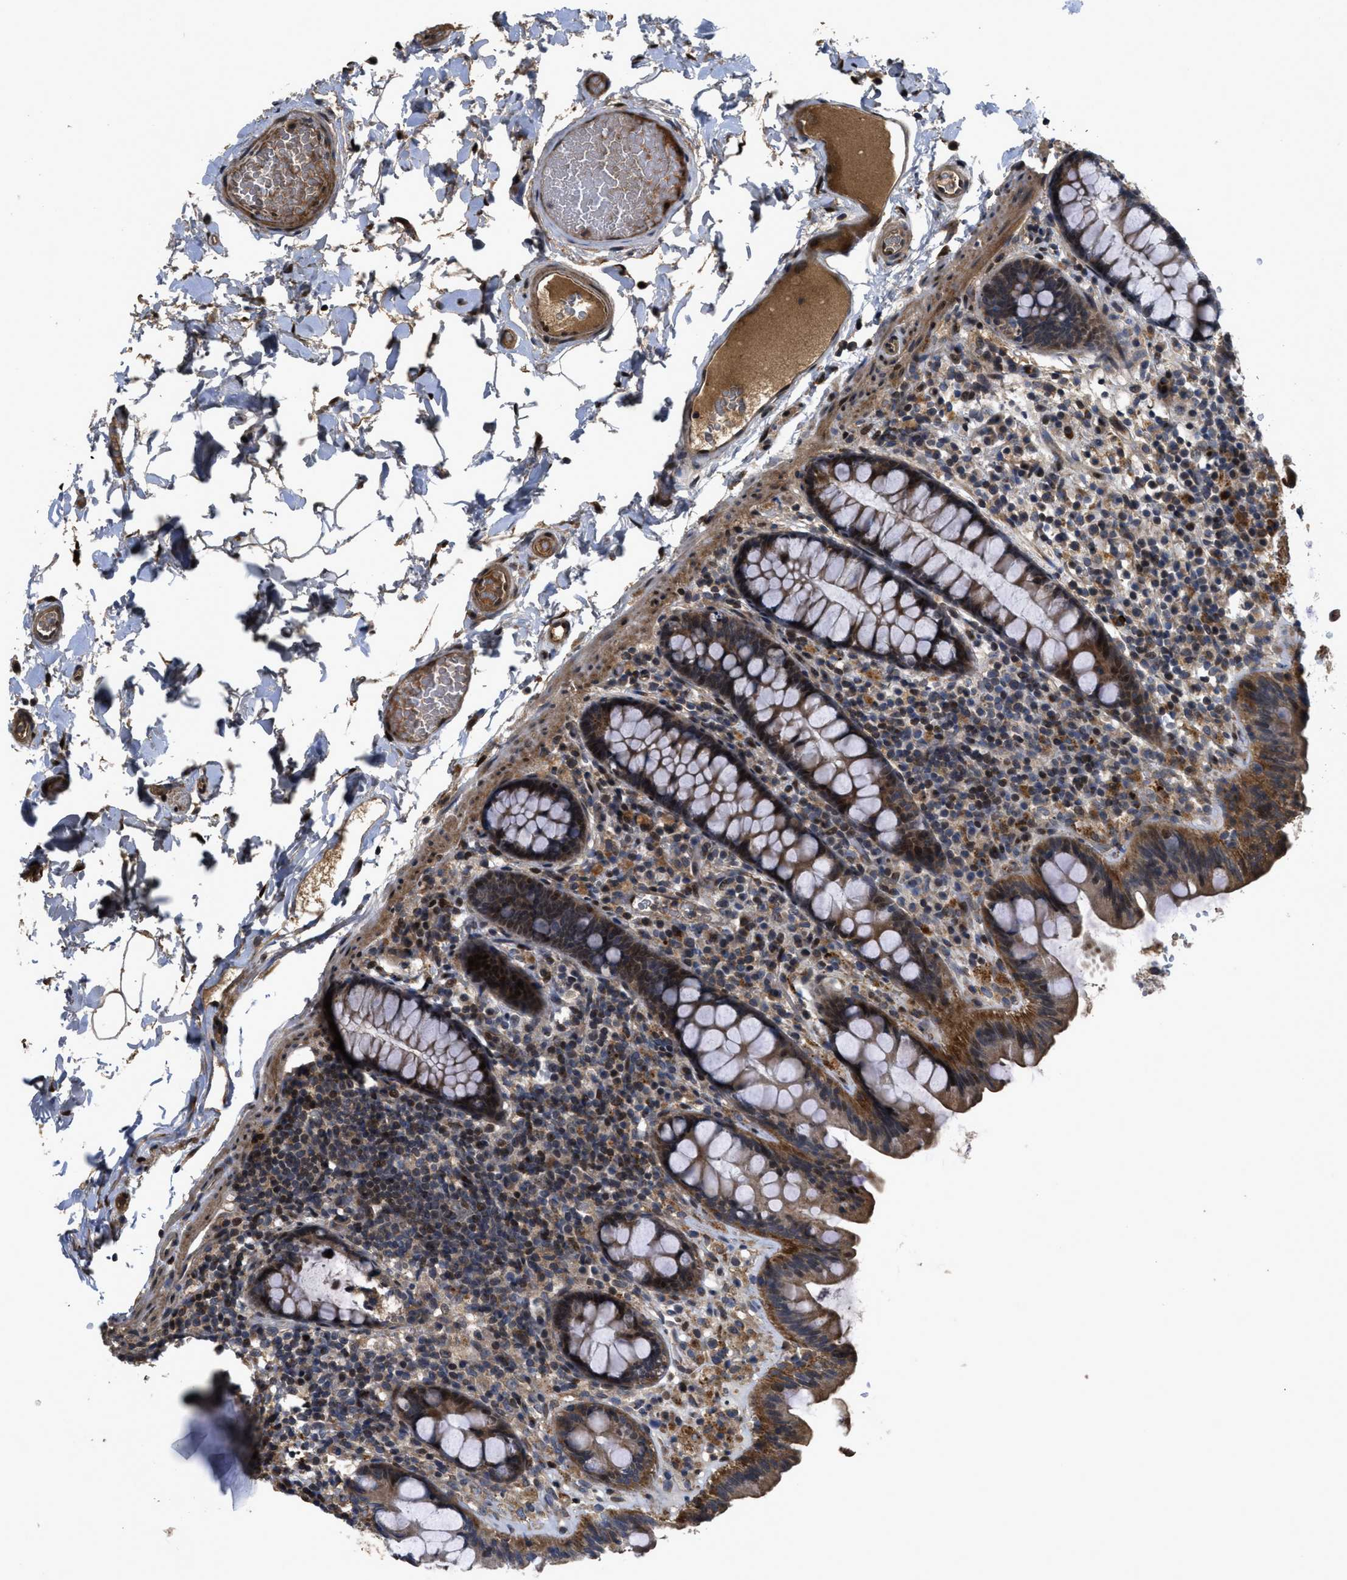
{"staining": {"intensity": "strong", "quantity": ">75%", "location": "cytoplasmic/membranous,nuclear"}, "tissue": "colon", "cell_type": "Endothelial cells", "image_type": "normal", "snomed": [{"axis": "morphology", "description": "Normal tissue, NOS"}, {"axis": "topography", "description": "Colon"}], "caption": "Protein analysis of unremarkable colon displays strong cytoplasmic/membranous,nuclear expression in about >75% of endothelial cells.", "gene": "CBR3", "patient": {"sex": "female", "age": 80}}